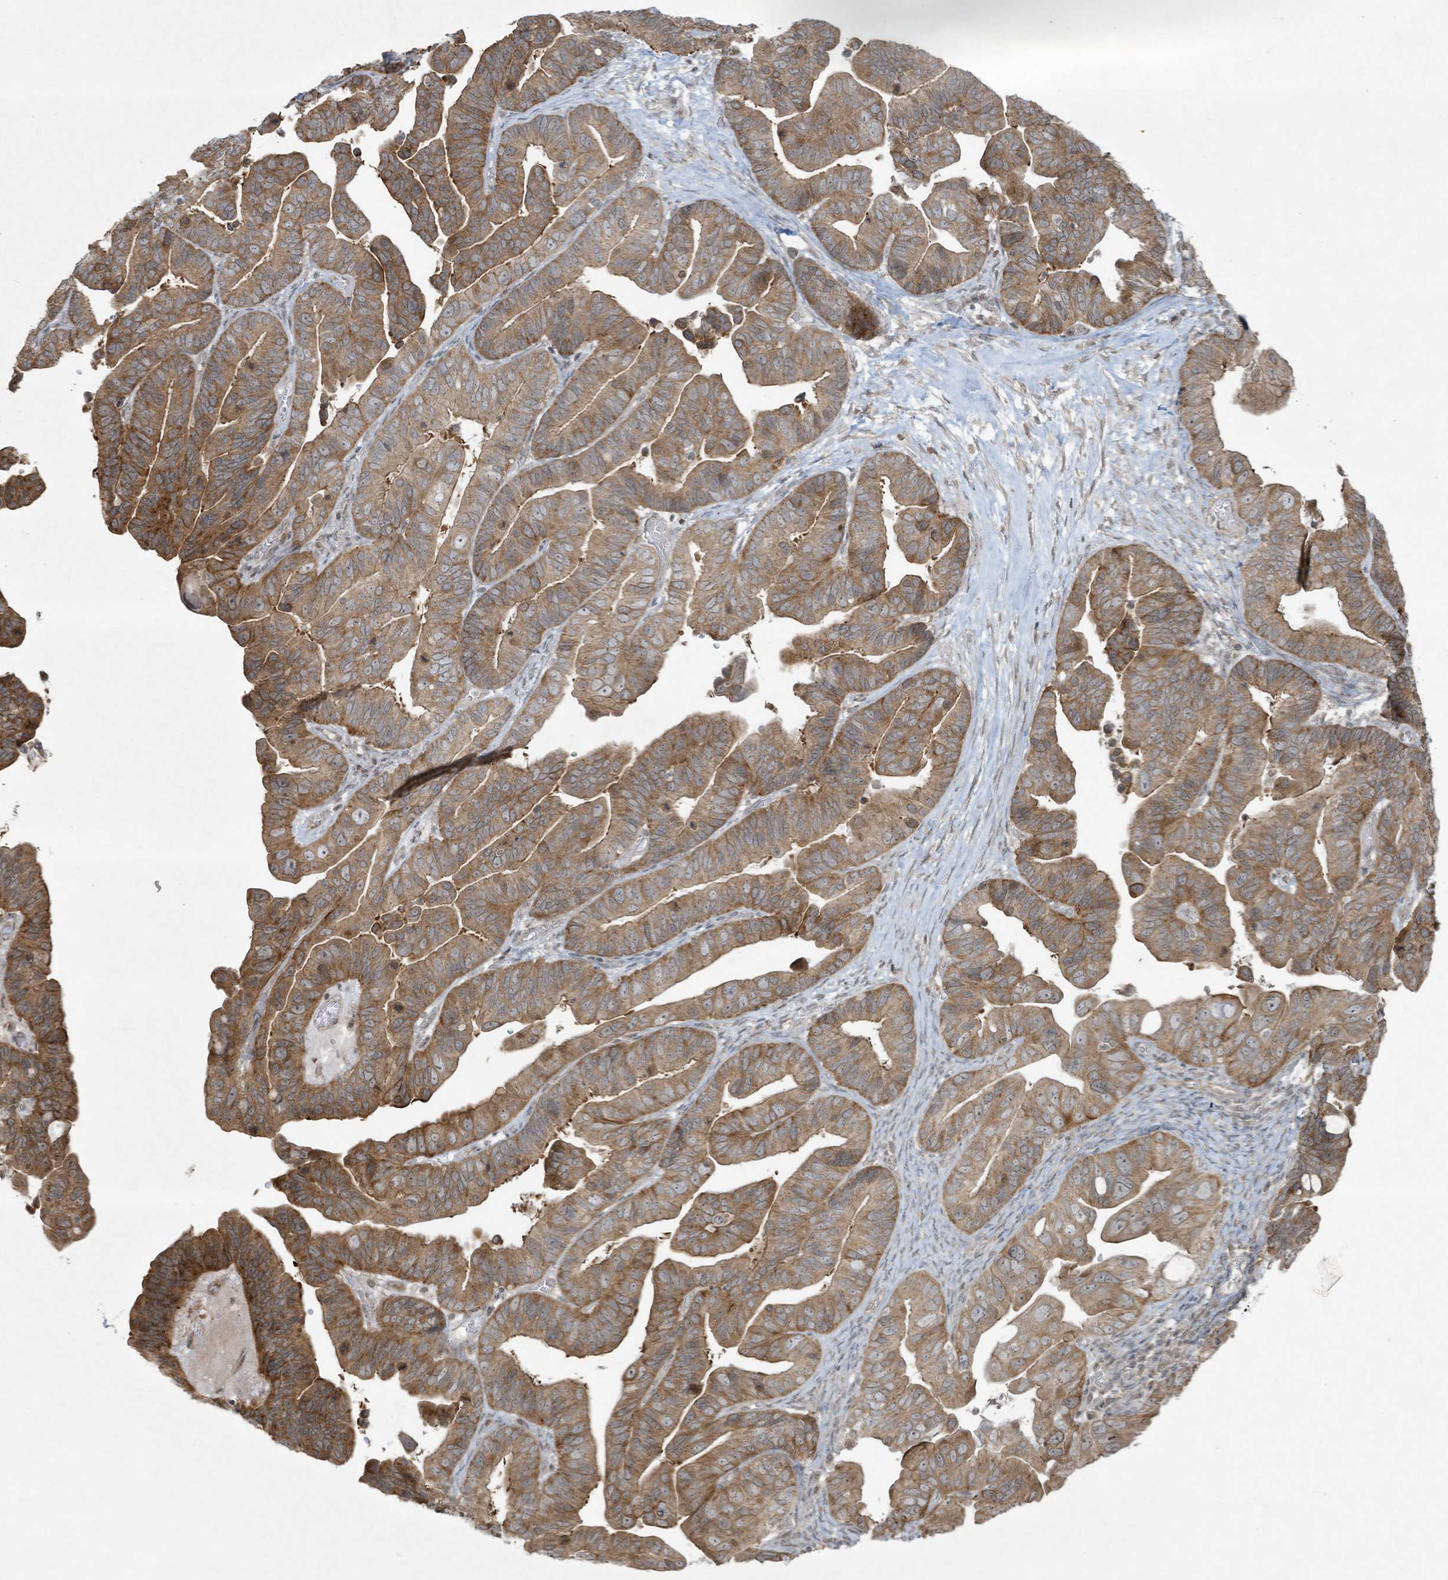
{"staining": {"intensity": "moderate", "quantity": ">75%", "location": "cytoplasmic/membranous"}, "tissue": "ovarian cancer", "cell_type": "Tumor cells", "image_type": "cancer", "snomed": [{"axis": "morphology", "description": "Cystadenocarcinoma, serous, NOS"}, {"axis": "topography", "description": "Ovary"}], "caption": "Immunohistochemical staining of human ovarian cancer displays medium levels of moderate cytoplasmic/membranous positivity in about >75% of tumor cells.", "gene": "ZNF263", "patient": {"sex": "female", "age": 56}}